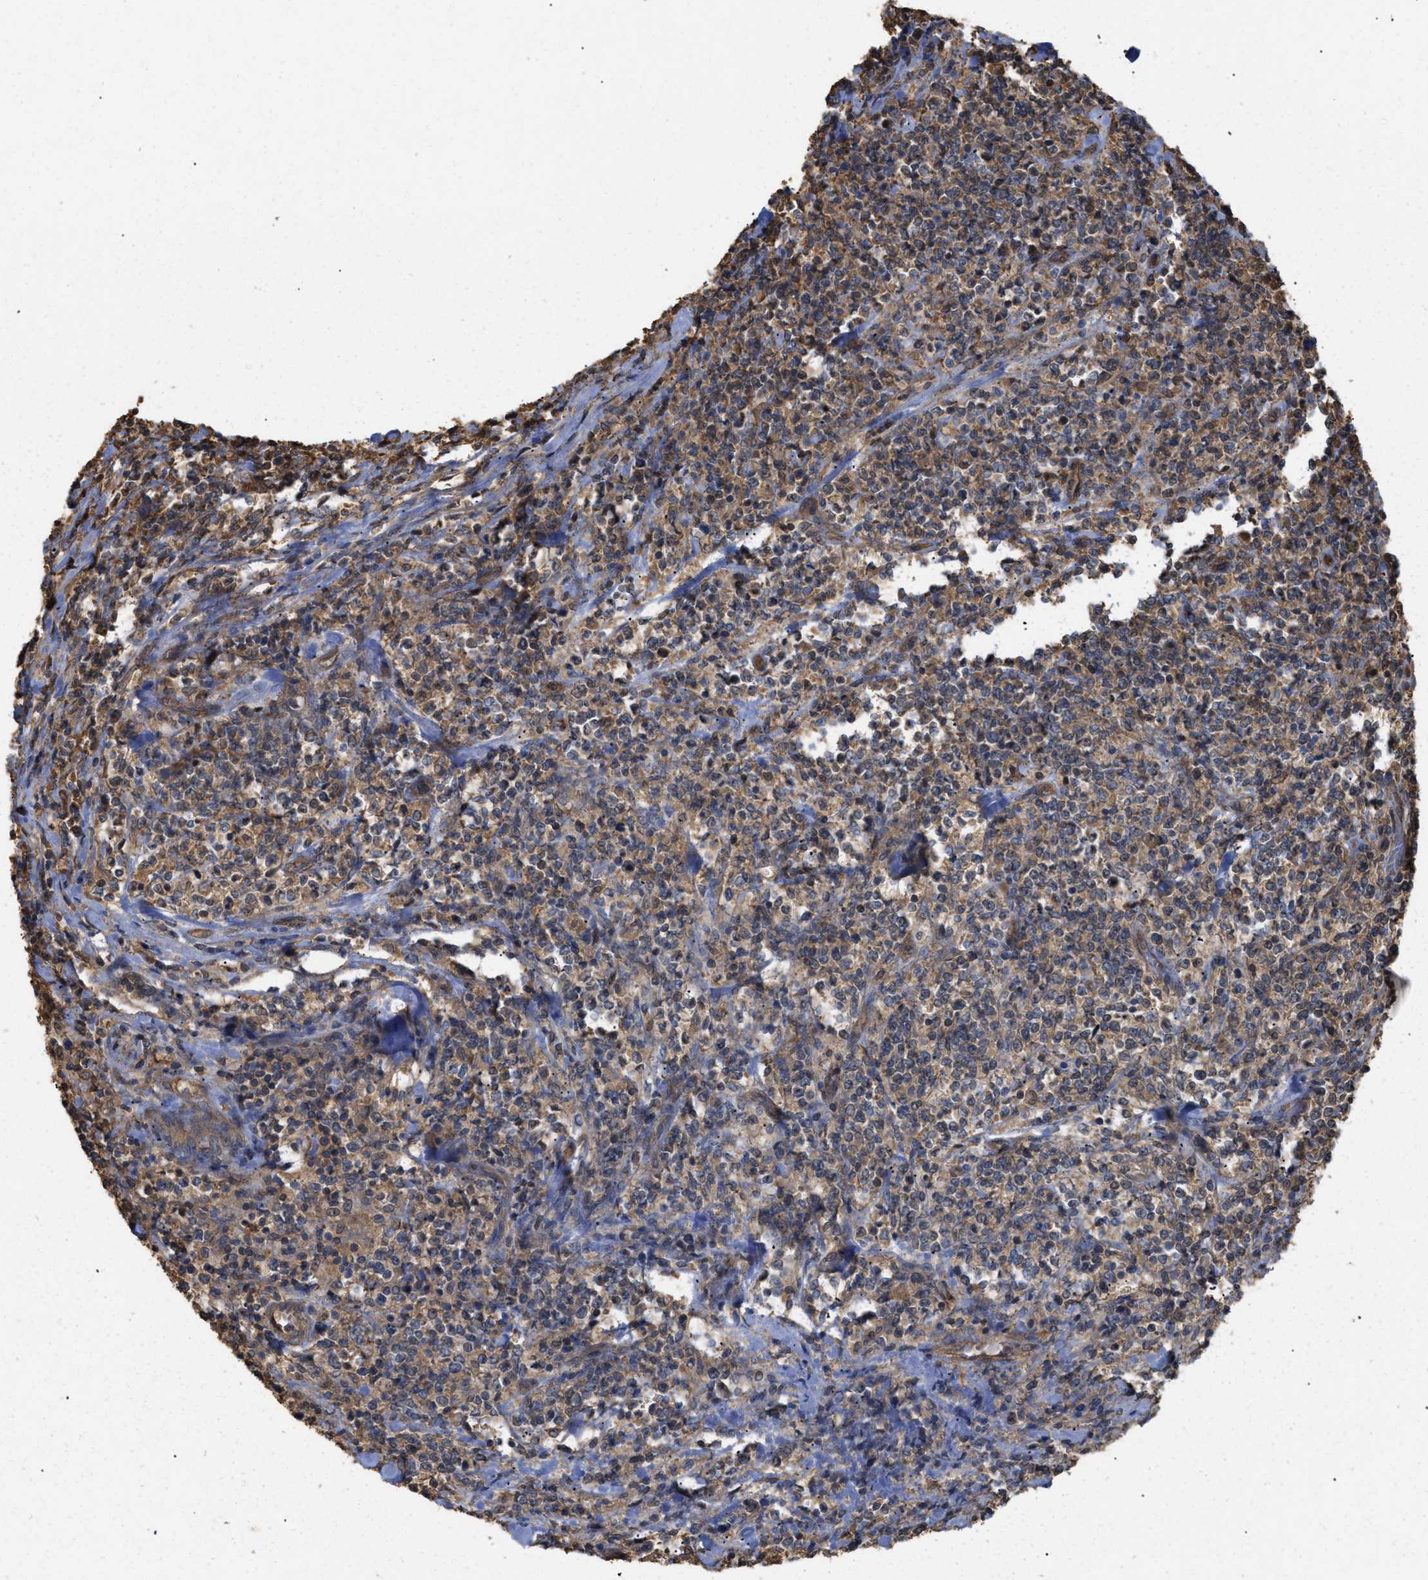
{"staining": {"intensity": "moderate", "quantity": ">75%", "location": "cytoplasmic/membranous"}, "tissue": "lymphoma", "cell_type": "Tumor cells", "image_type": "cancer", "snomed": [{"axis": "morphology", "description": "Malignant lymphoma, non-Hodgkin's type, High grade"}, {"axis": "topography", "description": "Soft tissue"}], "caption": "Immunohistochemical staining of malignant lymphoma, non-Hodgkin's type (high-grade) reveals medium levels of moderate cytoplasmic/membranous positivity in approximately >75% of tumor cells. The protein is shown in brown color, while the nuclei are stained blue.", "gene": "CALM1", "patient": {"sex": "male", "age": 18}}